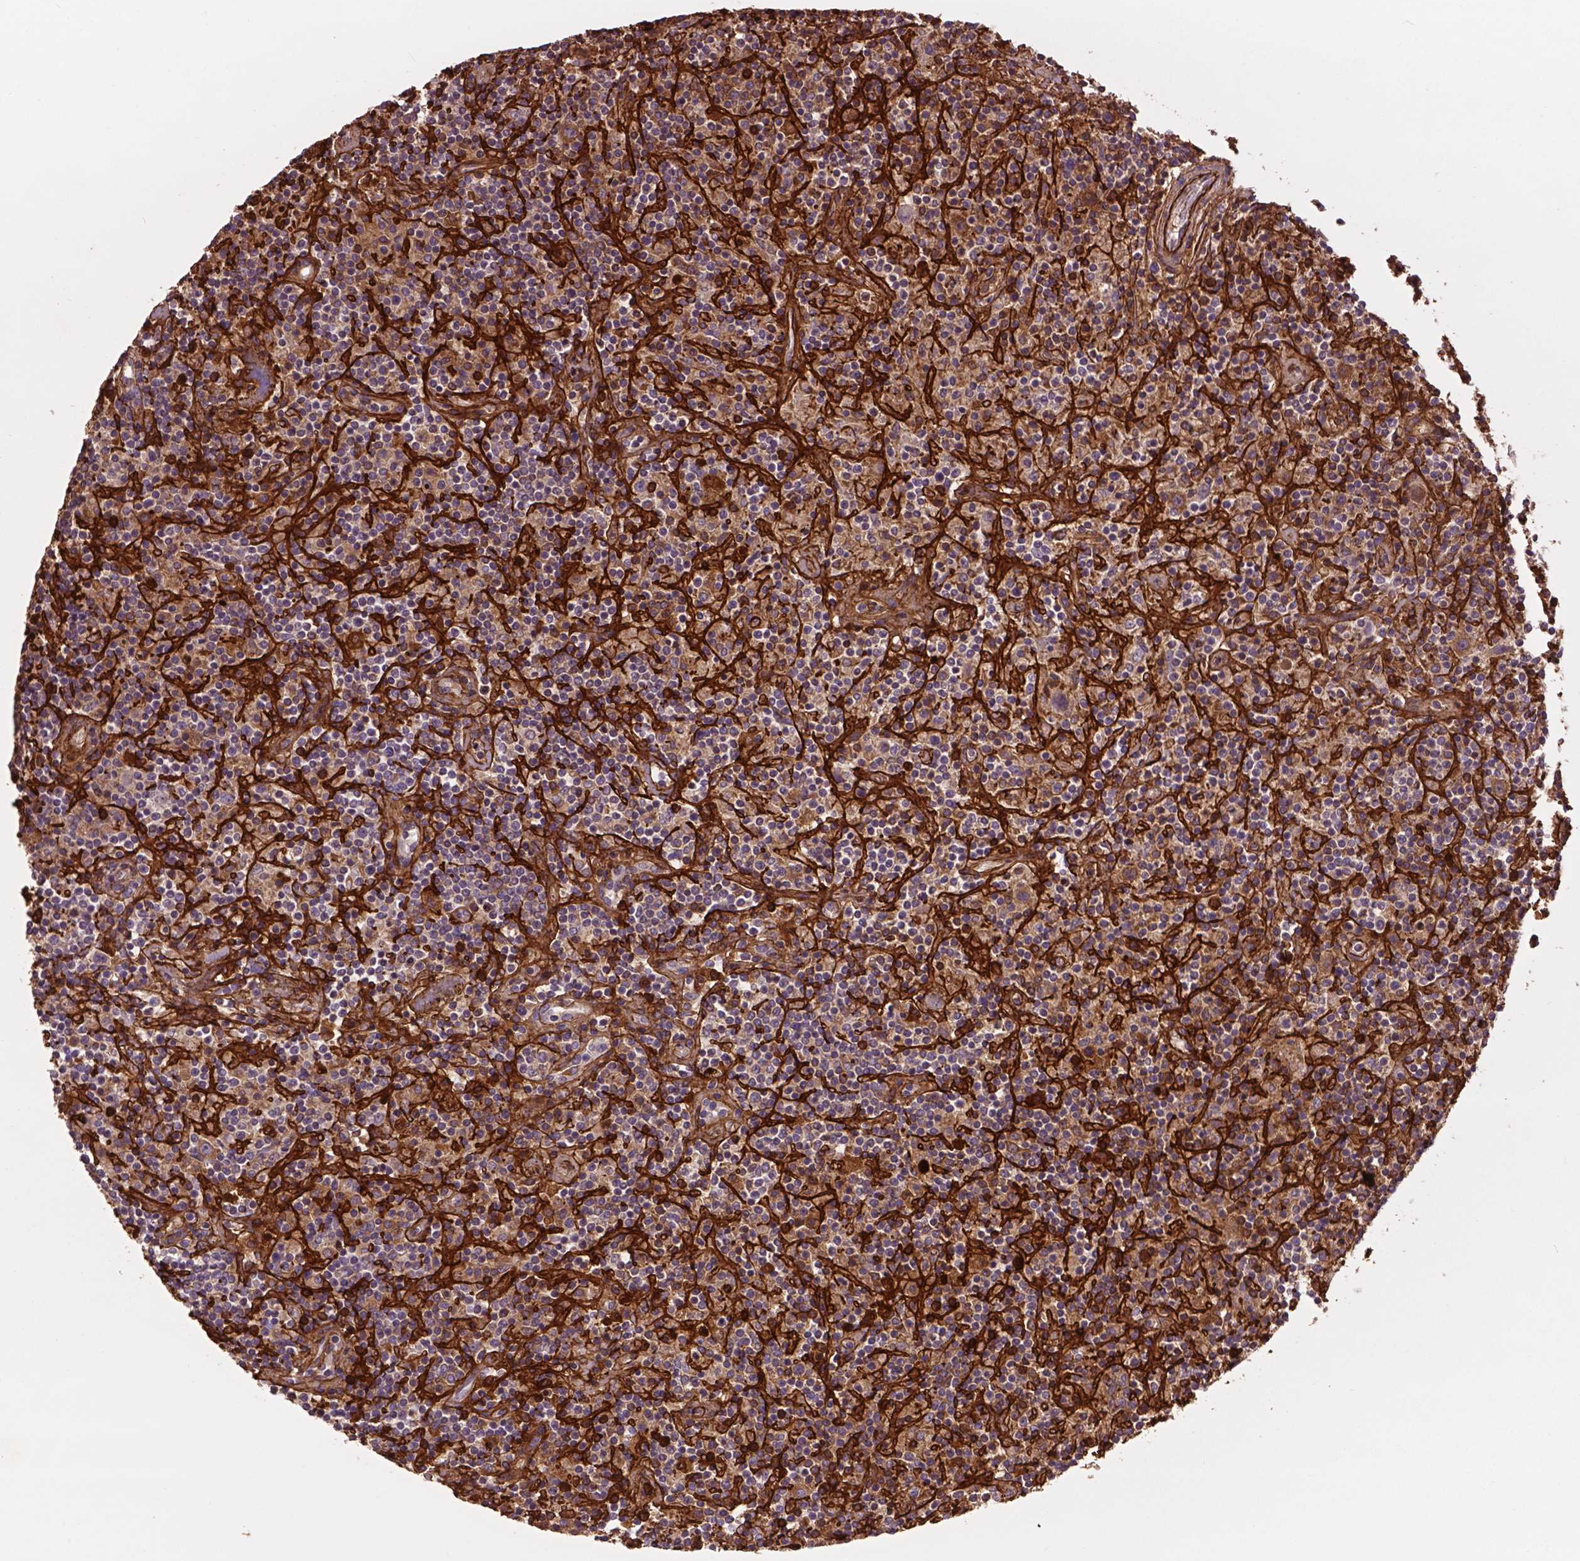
{"staining": {"intensity": "weak", "quantity": ">75%", "location": "cytoplasmic/membranous"}, "tissue": "lymphoma", "cell_type": "Tumor cells", "image_type": "cancer", "snomed": [{"axis": "morphology", "description": "Hodgkin's disease, NOS"}, {"axis": "topography", "description": "Lymph node"}], "caption": "This micrograph shows immunohistochemistry (IHC) staining of Hodgkin's disease, with low weak cytoplasmic/membranous positivity in about >75% of tumor cells.", "gene": "LRRC3C", "patient": {"sex": "male", "age": 70}}